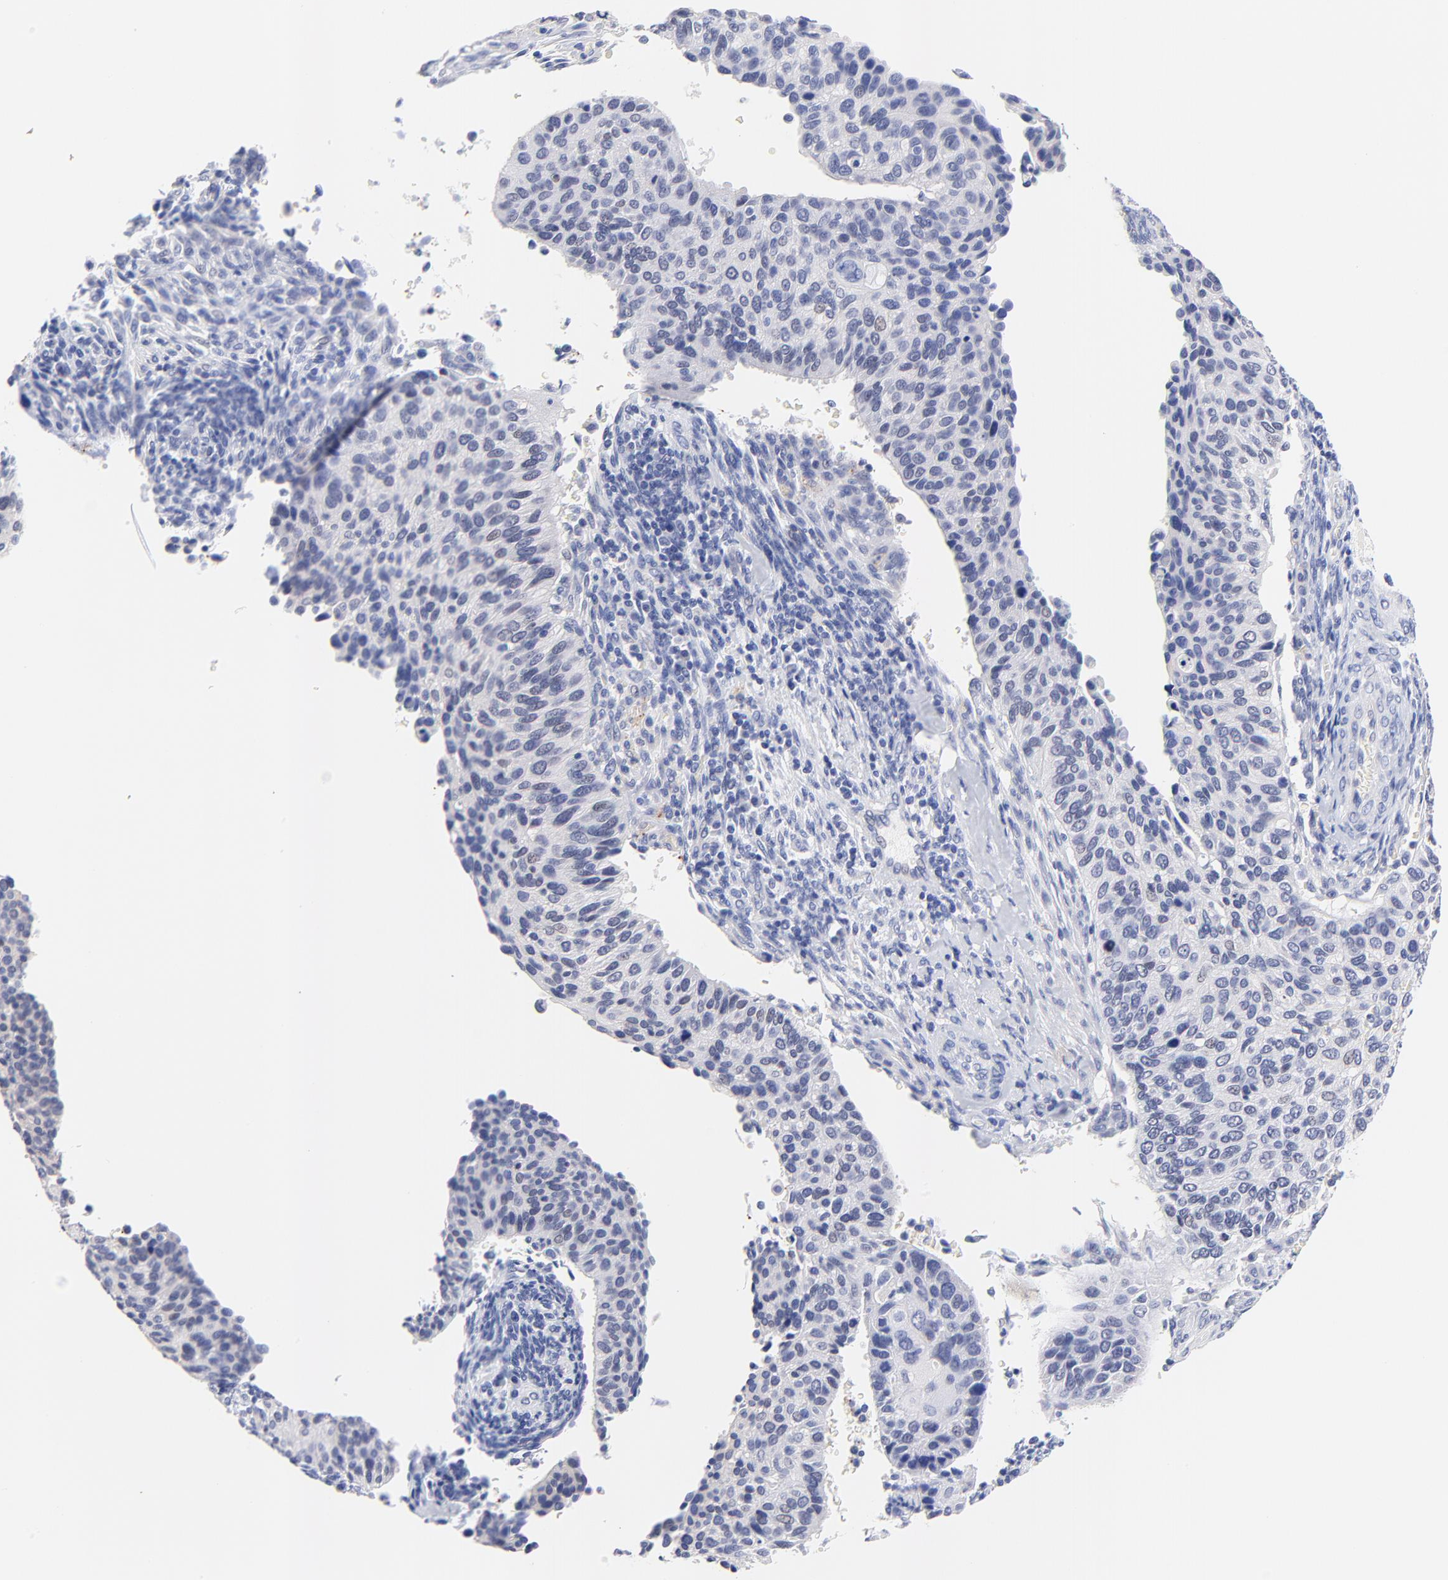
{"staining": {"intensity": "negative", "quantity": "none", "location": "none"}, "tissue": "cervical cancer", "cell_type": "Tumor cells", "image_type": "cancer", "snomed": [{"axis": "morphology", "description": "Adenocarcinoma, NOS"}, {"axis": "topography", "description": "Cervix"}], "caption": "There is no significant staining in tumor cells of cervical adenocarcinoma.", "gene": "FAM117B", "patient": {"sex": "female", "age": 29}}